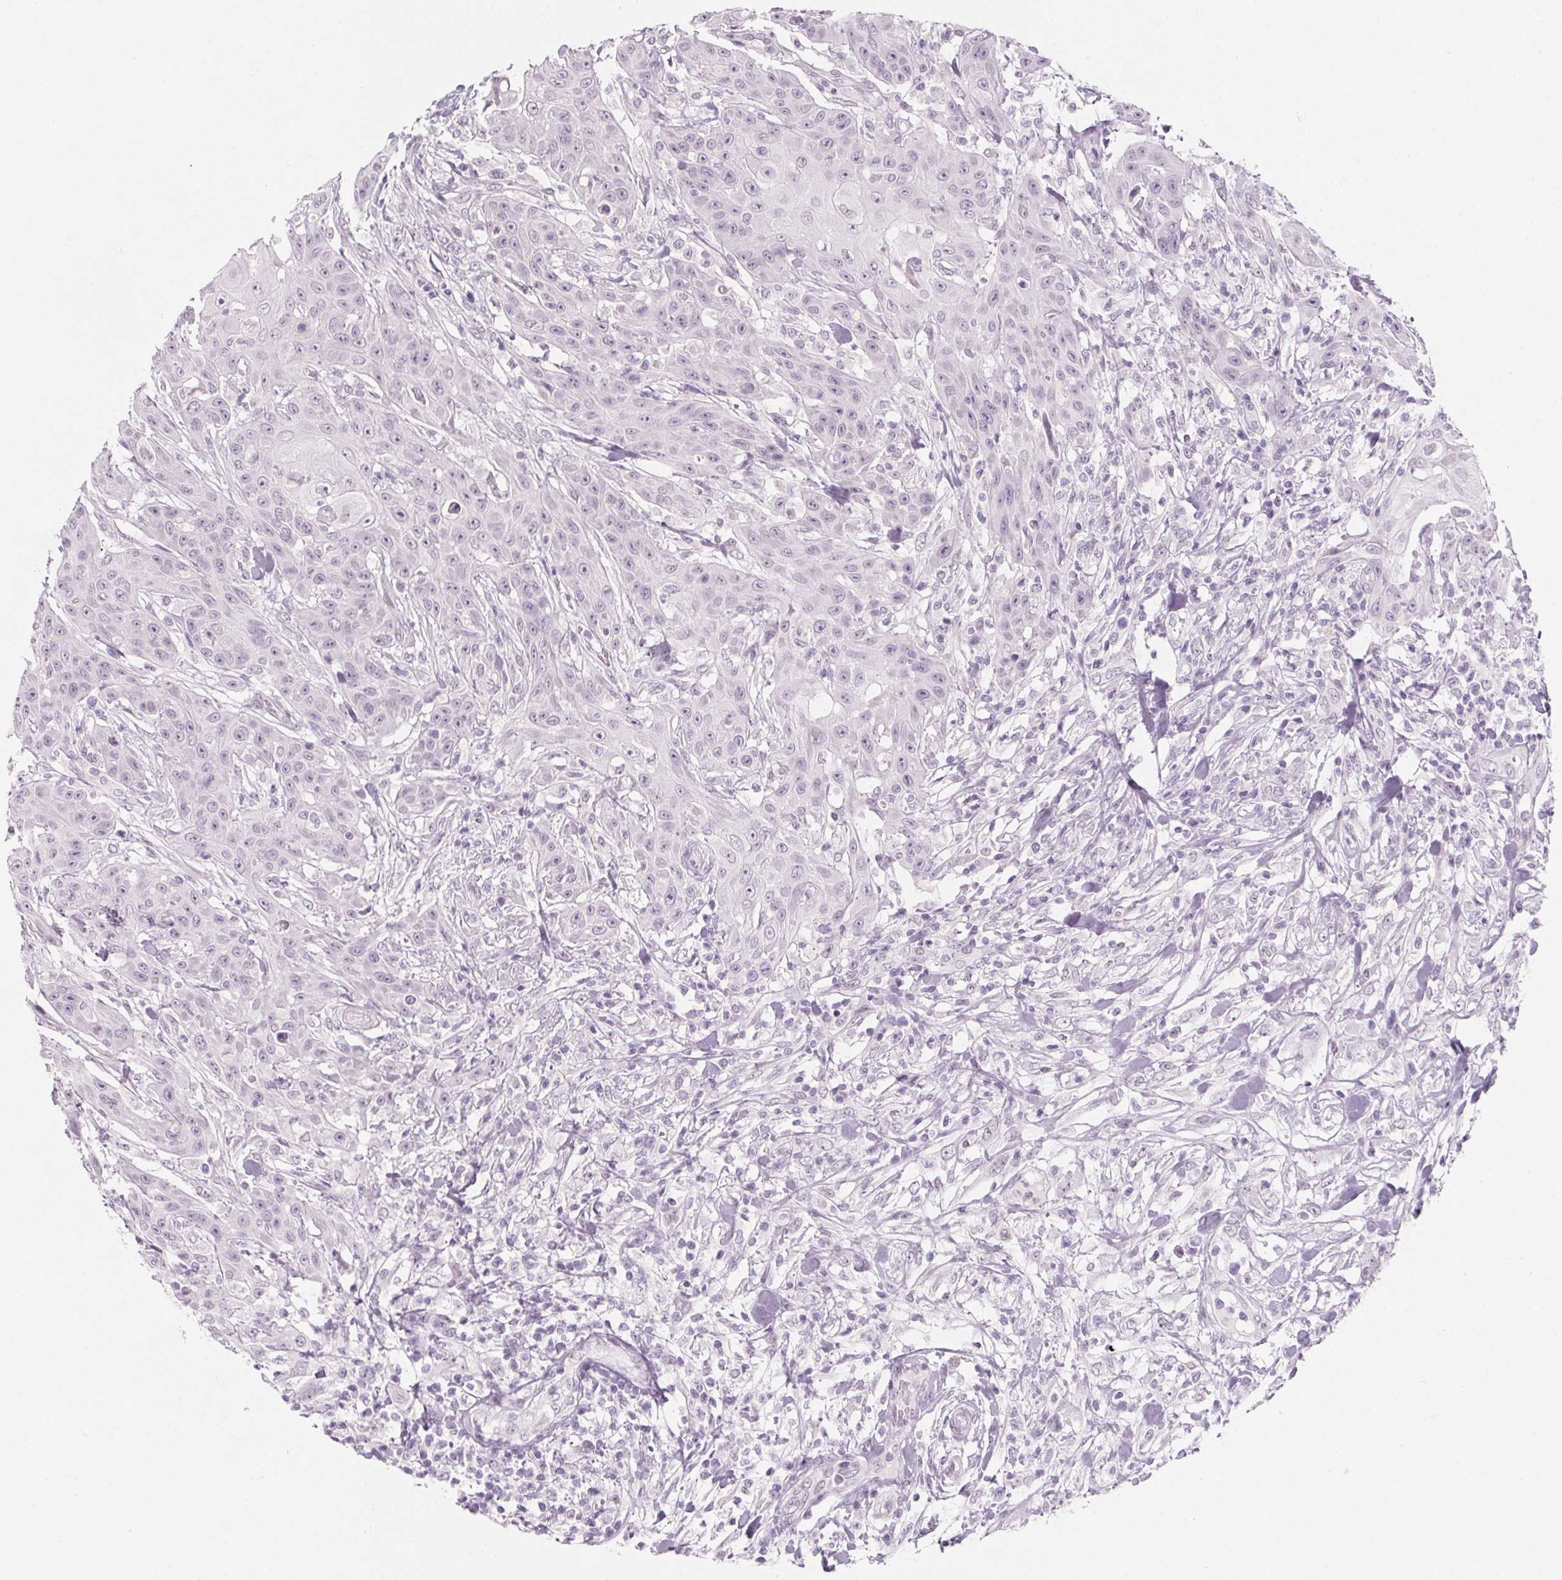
{"staining": {"intensity": "negative", "quantity": "none", "location": "none"}, "tissue": "head and neck cancer", "cell_type": "Tumor cells", "image_type": "cancer", "snomed": [{"axis": "morphology", "description": "Squamous cell carcinoma, NOS"}, {"axis": "topography", "description": "Oral tissue"}, {"axis": "topography", "description": "Head-Neck"}], "caption": "Immunohistochemical staining of head and neck cancer shows no significant staining in tumor cells.", "gene": "KCNQ2", "patient": {"sex": "female", "age": 55}}